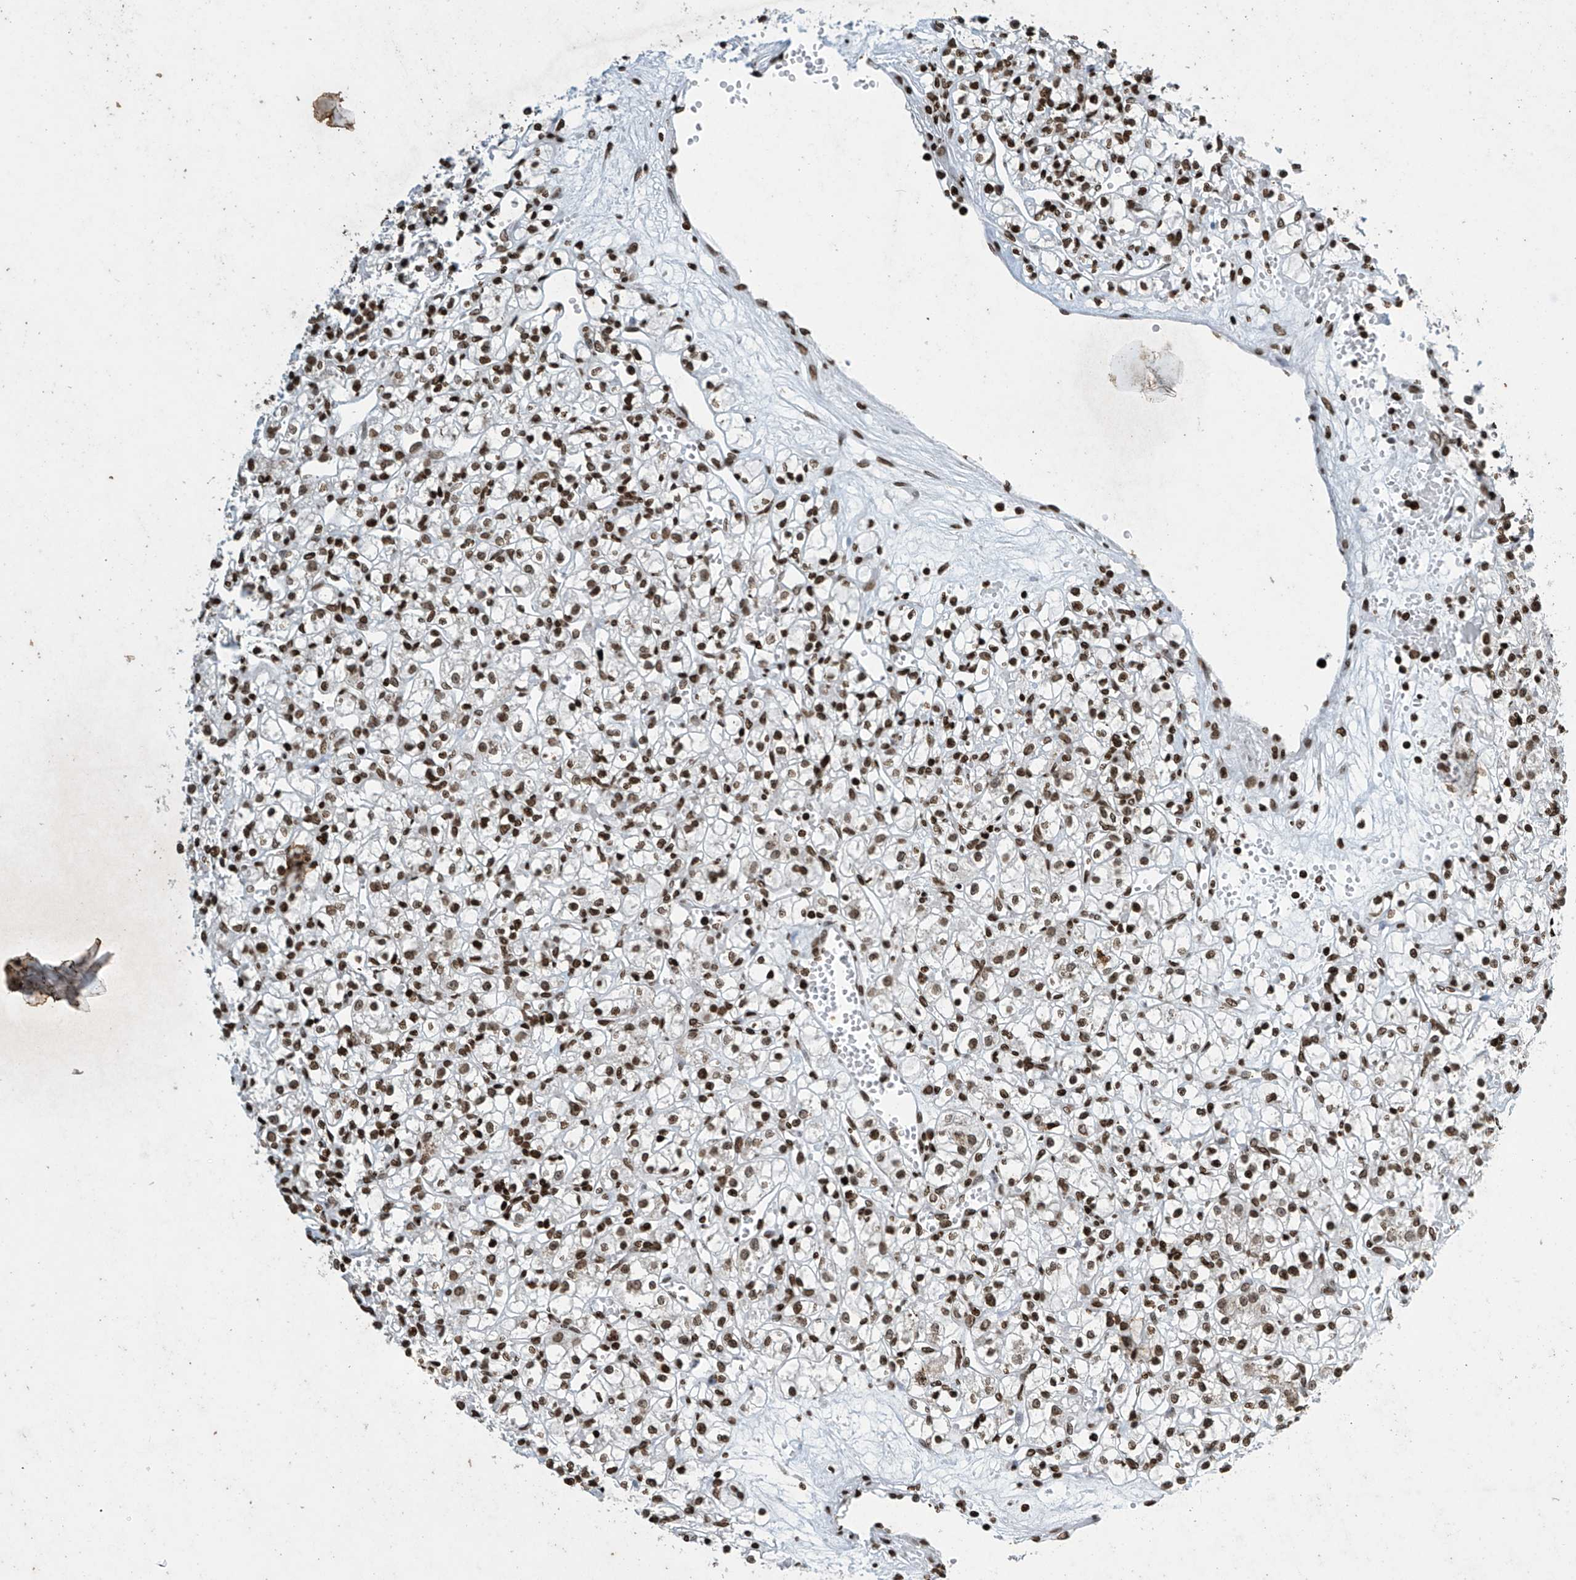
{"staining": {"intensity": "moderate", "quantity": ">75%", "location": "nuclear"}, "tissue": "renal cancer", "cell_type": "Tumor cells", "image_type": "cancer", "snomed": [{"axis": "morphology", "description": "Adenocarcinoma, NOS"}, {"axis": "topography", "description": "Kidney"}], "caption": "The immunohistochemical stain shows moderate nuclear expression in tumor cells of renal cancer tissue. Using DAB (3,3'-diaminobenzidine) (brown) and hematoxylin (blue) stains, captured at high magnification using brightfield microscopy.", "gene": "H4C16", "patient": {"sex": "female", "age": 59}}